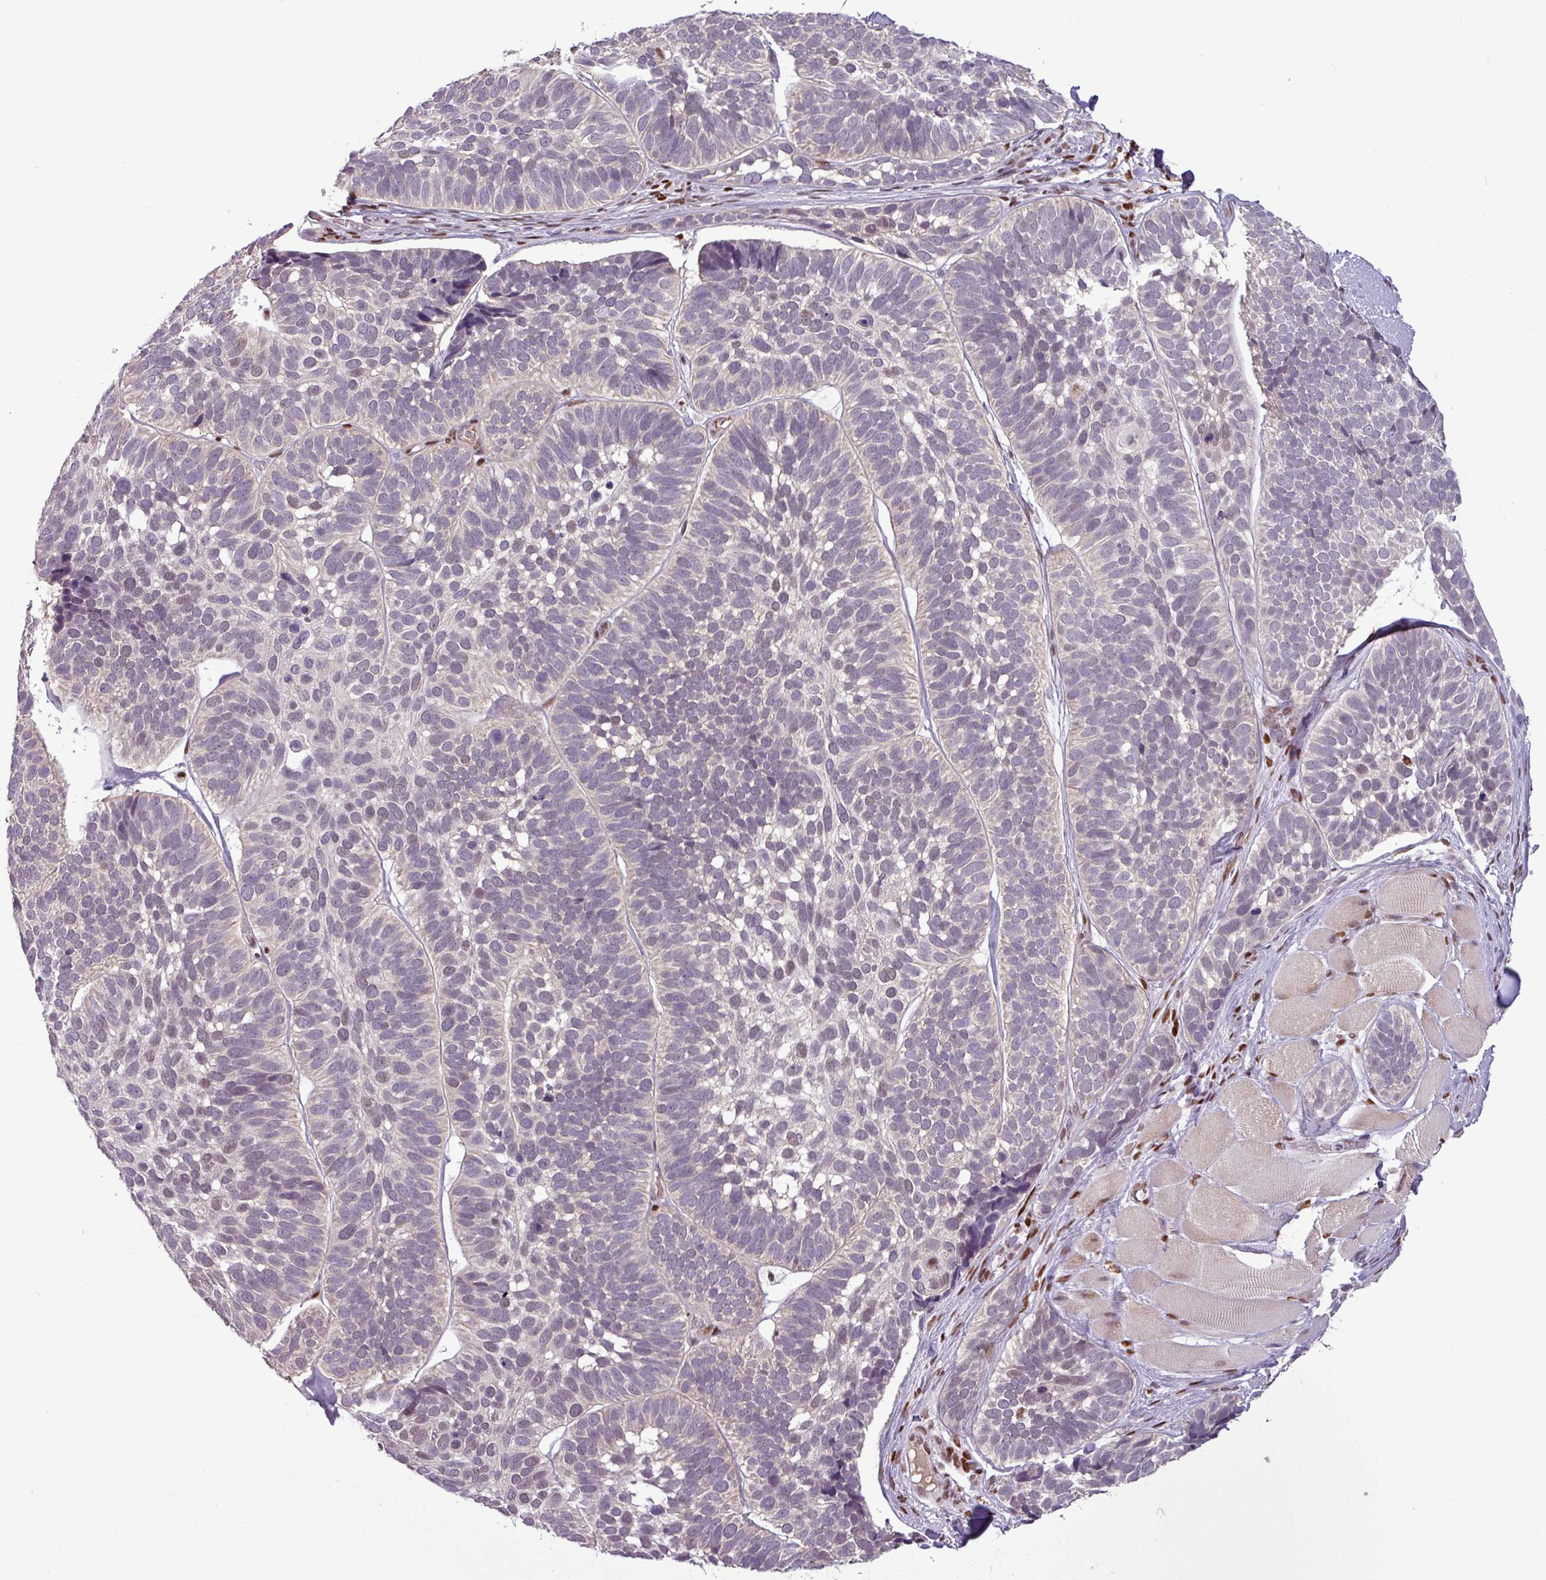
{"staining": {"intensity": "weak", "quantity": "<25%", "location": "nuclear"}, "tissue": "skin cancer", "cell_type": "Tumor cells", "image_type": "cancer", "snomed": [{"axis": "morphology", "description": "Basal cell carcinoma"}, {"axis": "topography", "description": "Skin"}], "caption": "This is an immunohistochemistry micrograph of basal cell carcinoma (skin). There is no expression in tumor cells.", "gene": "IRF2BPL", "patient": {"sex": "male", "age": 62}}